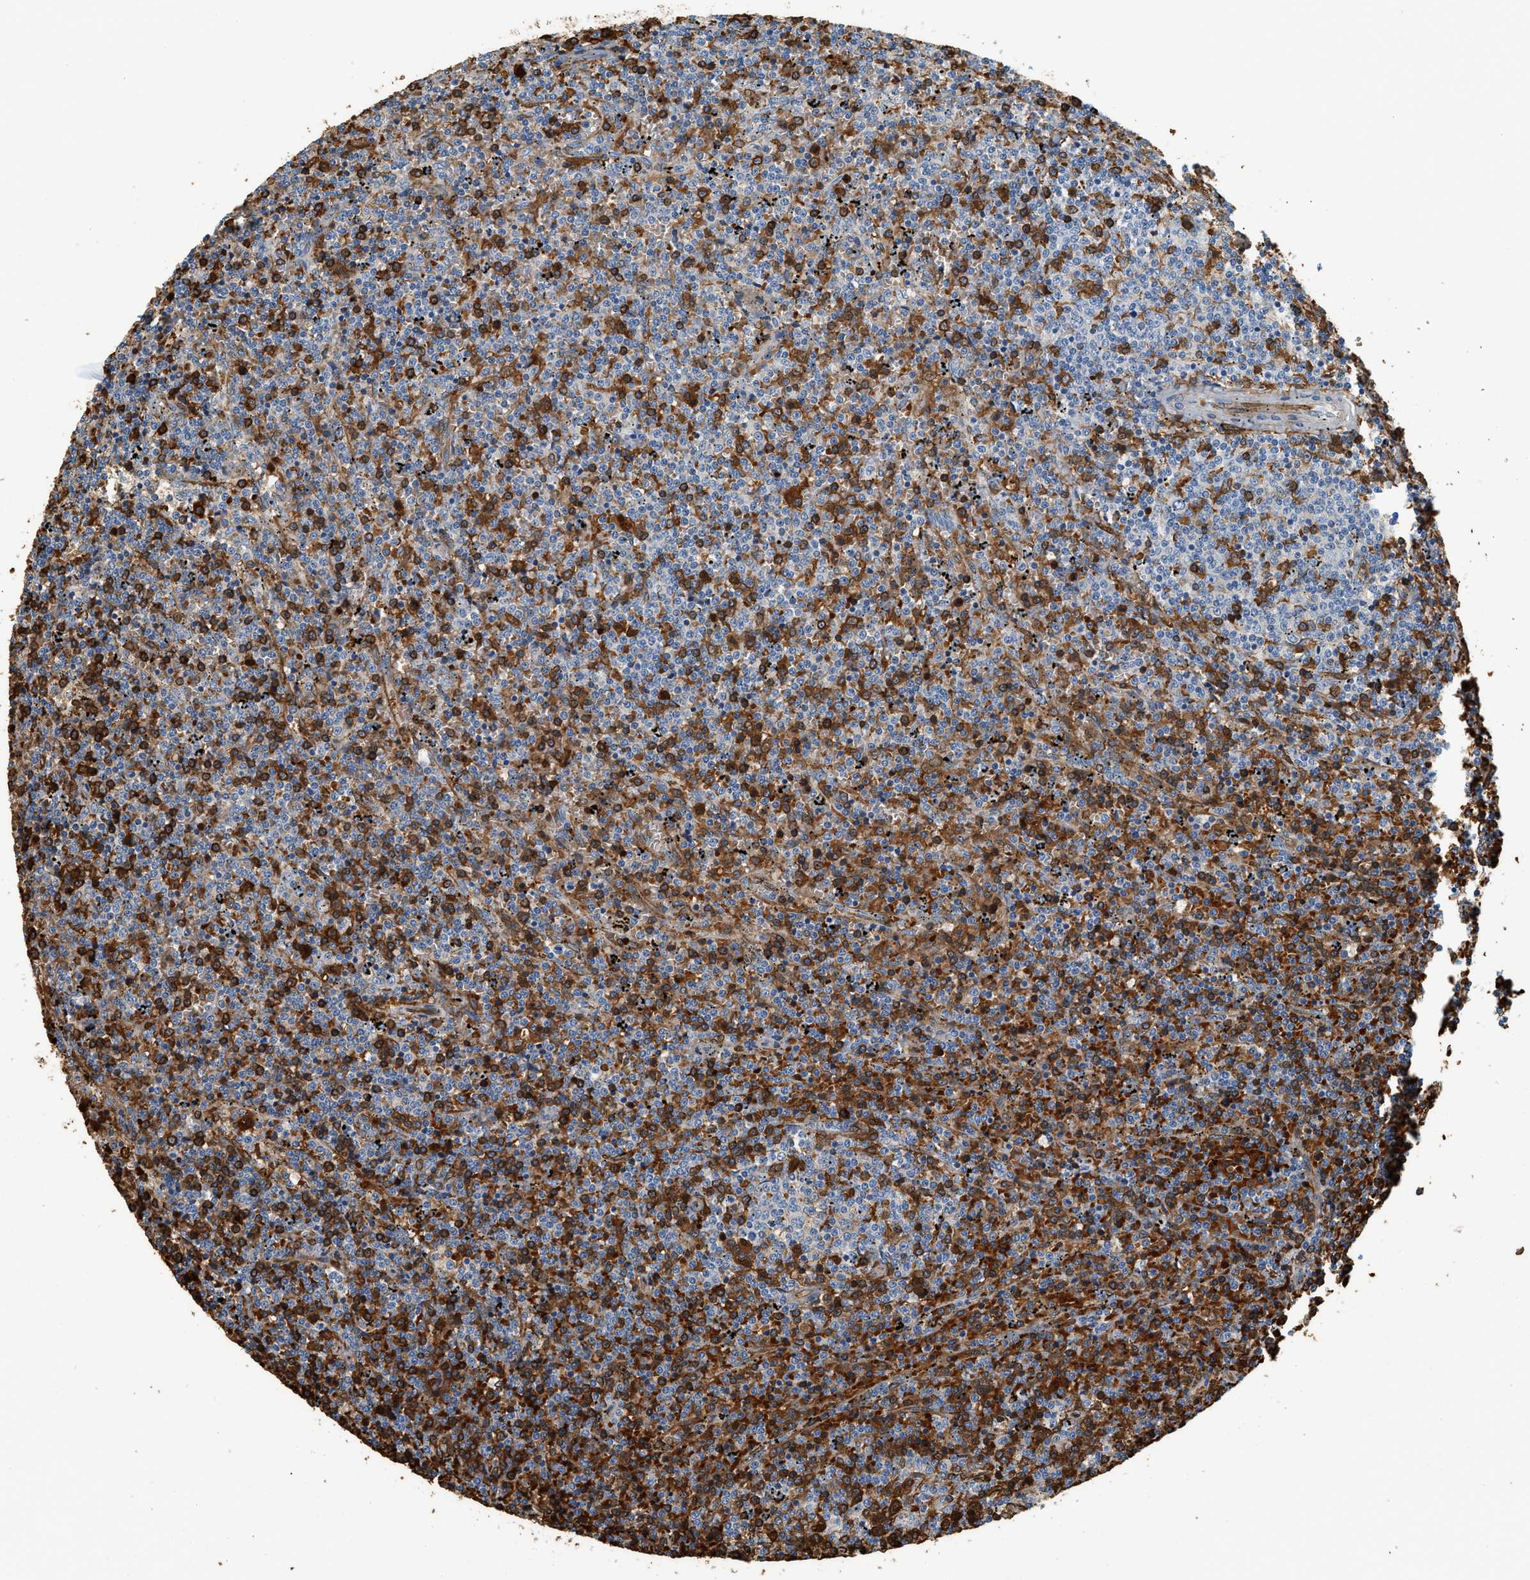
{"staining": {"intensity": "strong", "quantity": "25%-75%", "location": "cytoplasmic/membranous"}, "tissue": "lymphoma", "cell_type": "Tumor cells", "image_type": "cancer", "snomed": [{"axis": "morphology", "description": "Malignant lymphoma, non-Hodgkin's type, Low grade"}, {"axis": "topography", "description": "Spleen"}], "caption": "IHC photomicrograph of neoplastic tissue: low-grade malignant lymphoma, non-Hodgkin's type stained using immunohistochemistry (IHC) demonstrates high levels of strong protein expression localized specifically in the cytoplasmic/membranous of tumor cells, appearing as a cytoplasmic/membranous brown color.", "gene": "CYTH2", "patient": {"sex": "female", "age": 50}}